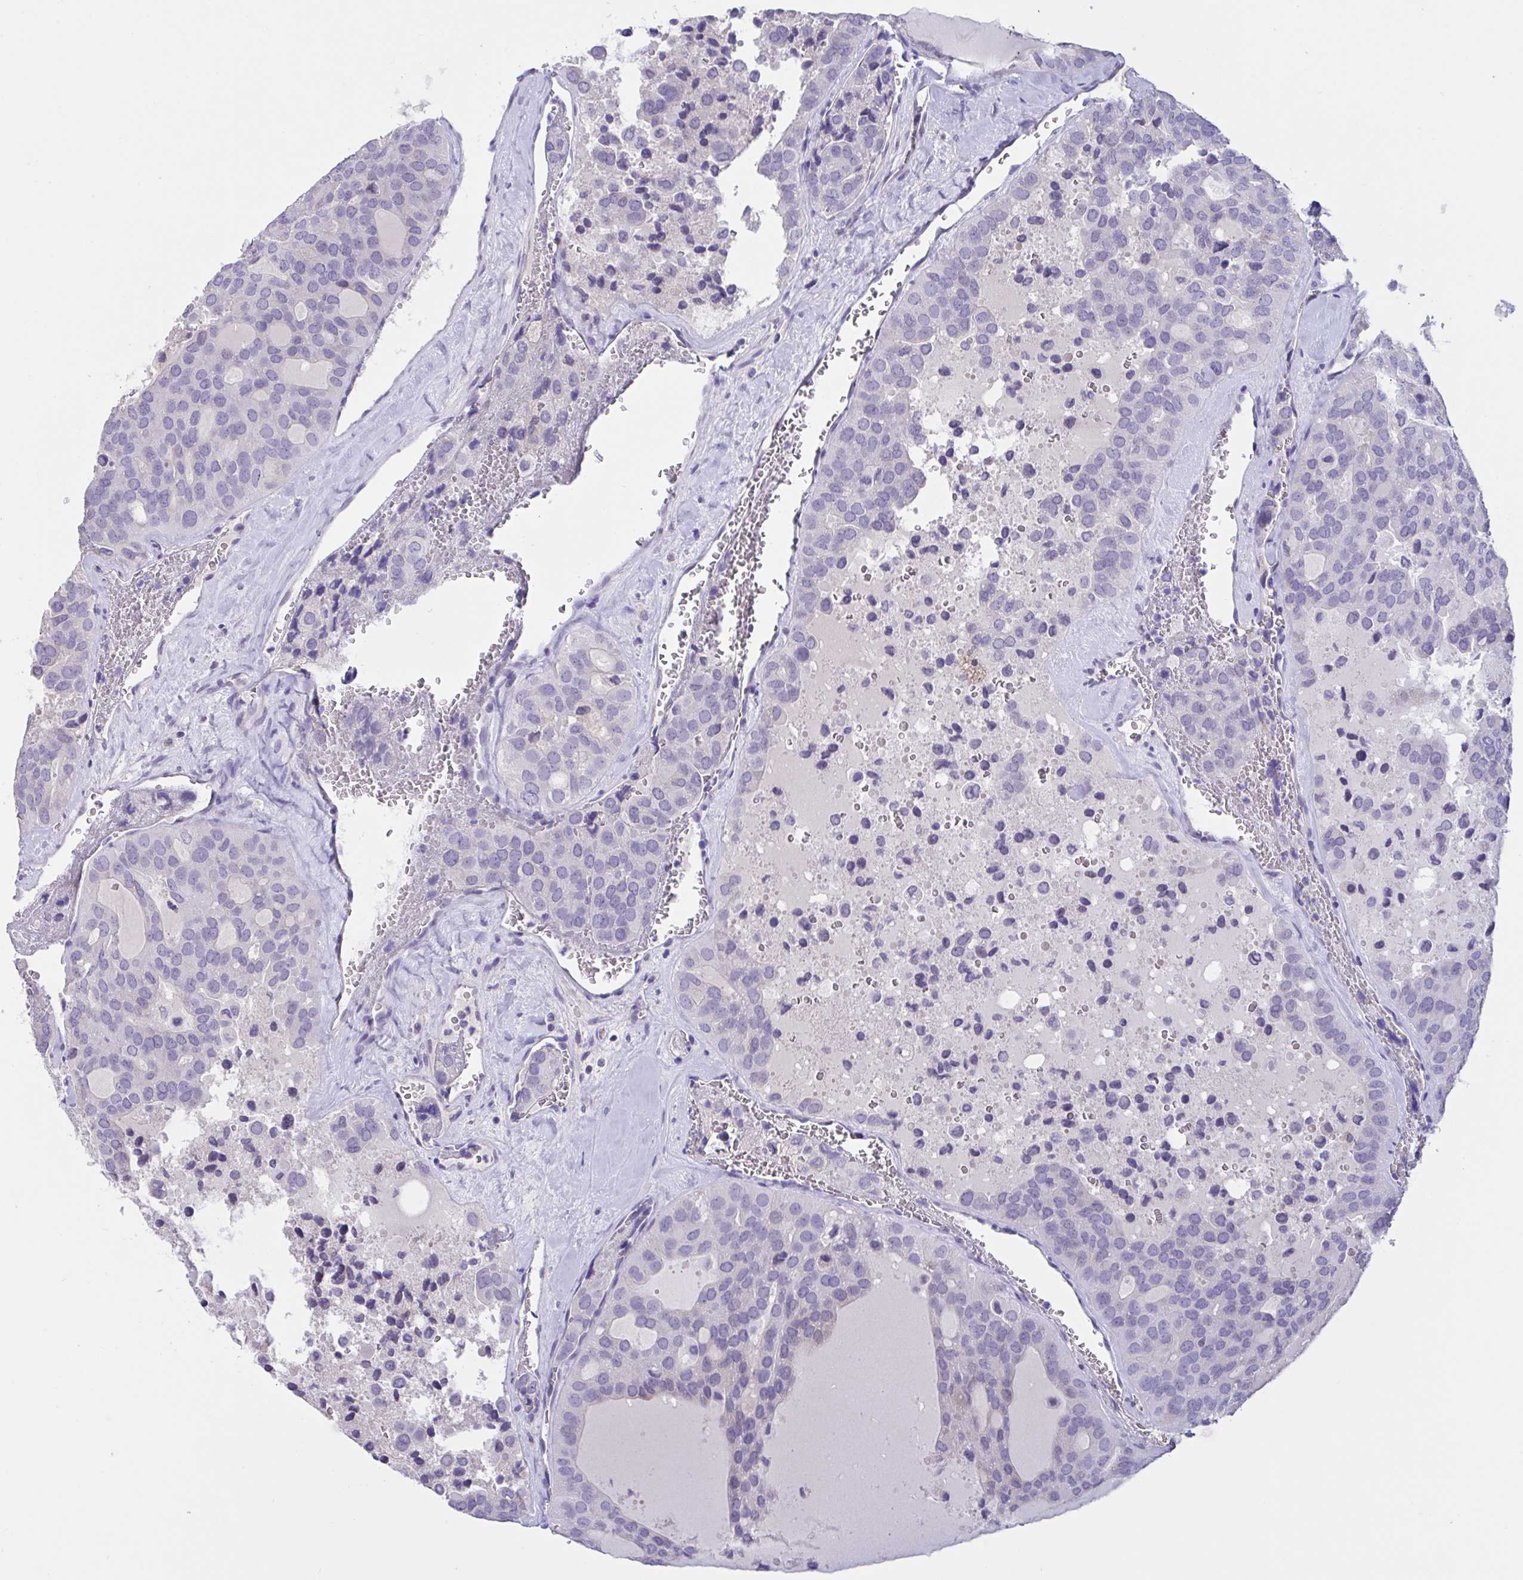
{"staining": {"intensity": "negative", "quantity": "none", "location": "none"}, "tissue": "thyroid cancer", "cell_type": "Tumor cells", "image_type": "cancer", "snomed": [{"axis": "morphology", "description": "Follicular adenoma carcinoma, NOS"}, {"axis": "topography", "description": "Thyroid gland"}], "caption": "Micrograph shows no significant protein staining in tumor cells of thyroid follicular adenoma carcinoma. (IHC, brightfield microscopy, high magnification).", "gene": "MS4A14", "patient": {"sex": "male", "age": 75}}